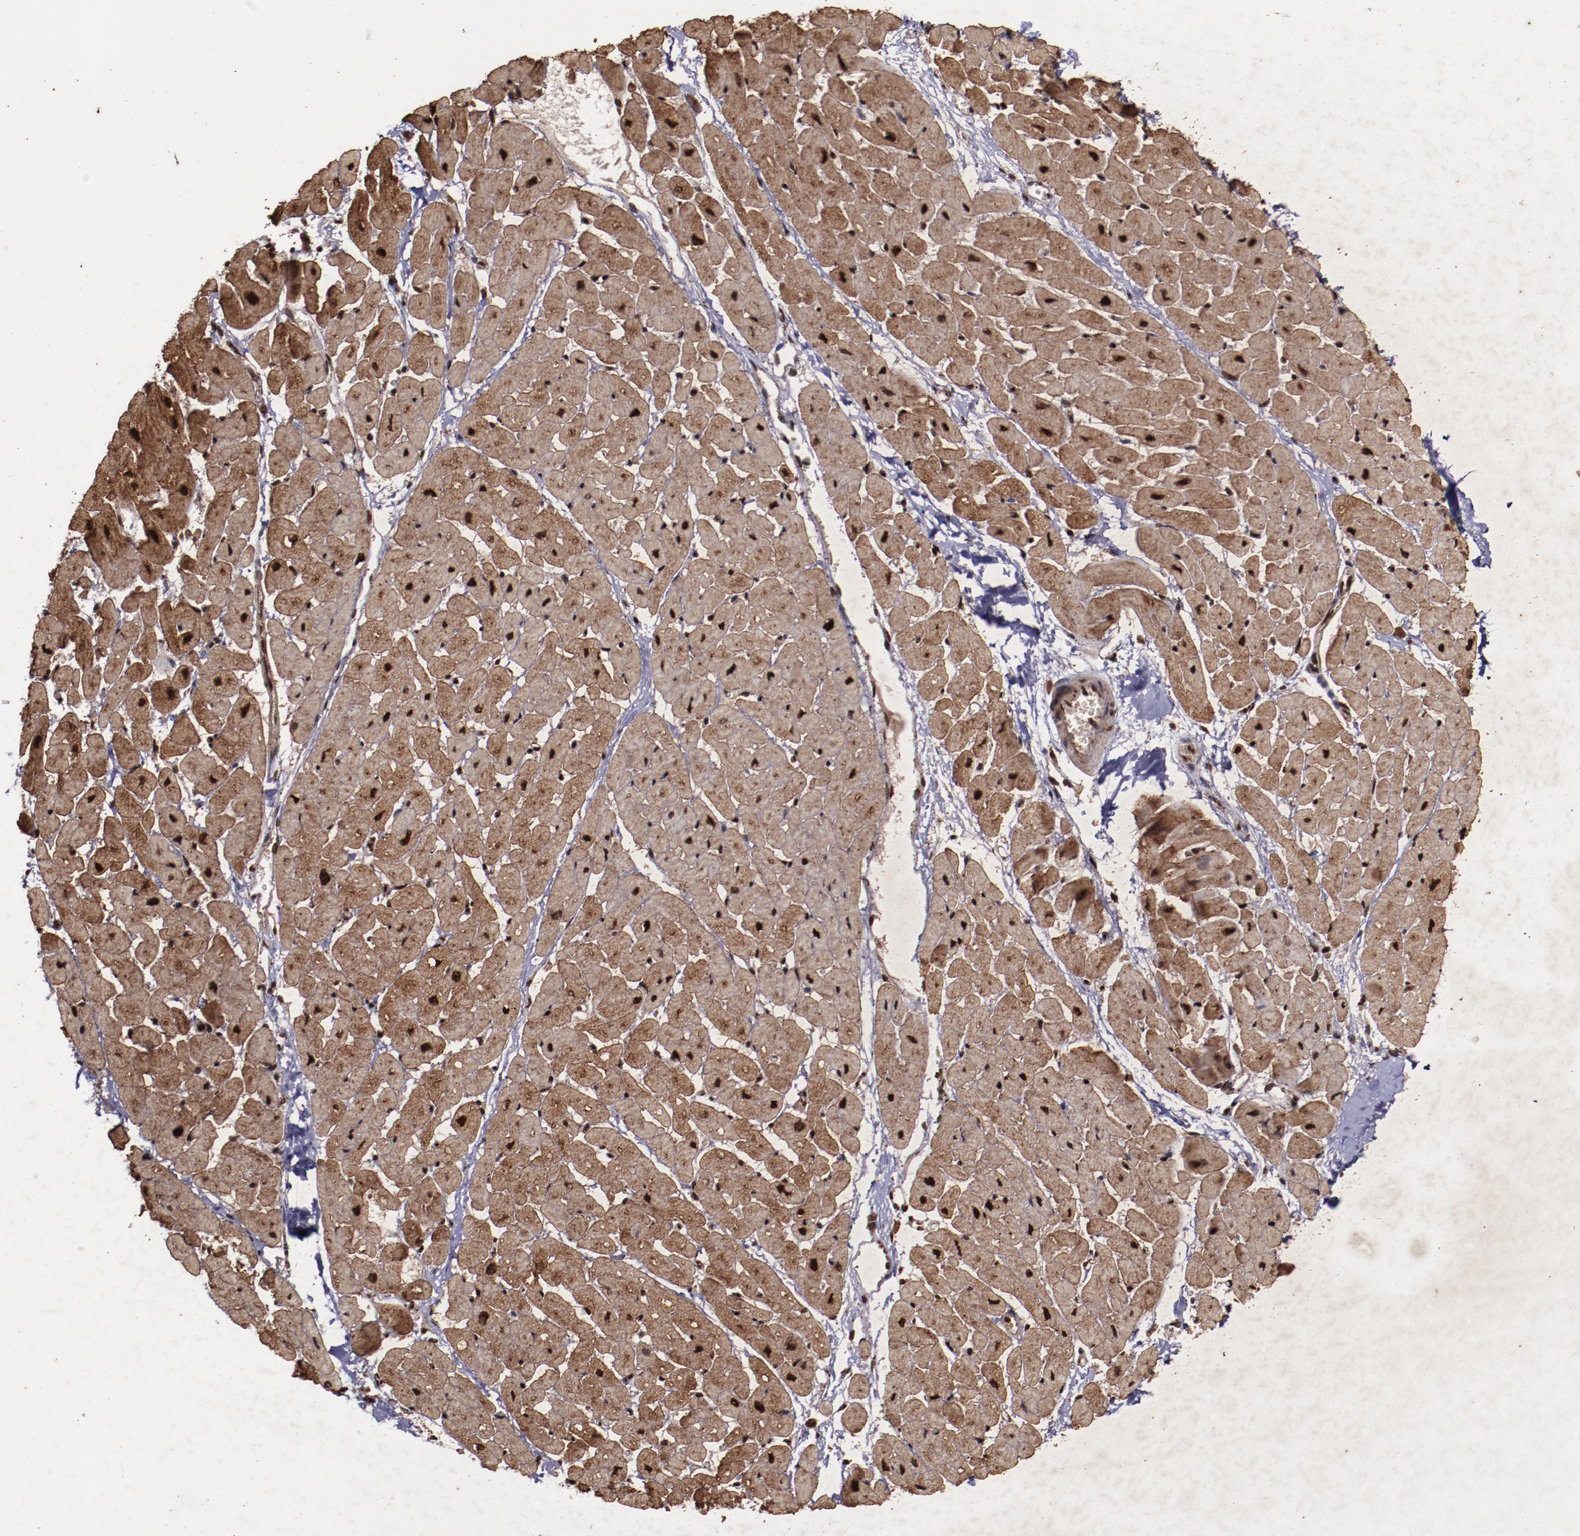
{"staining": {"intensity": "strong", "quantity": ">75%", "location": "cytoplasmic/membranous,nuclear"}, "tissue": "heart muscle", "cell_type": "Cardiomyocytes", "image_type": "normal", "snomed": [{"axis": "morphology", "description": "Normal tissue, NOS"}, {"axis": "topography", "description": "Heart"}], "caption": "Protein expression analysis of benign heart muscle displays strong cytoplasmic/membranous,nuclear positivity in about >75% of cardiomyocytes.", "gene": "SNW1", "patient": {"sex": "male", "age": 45}}